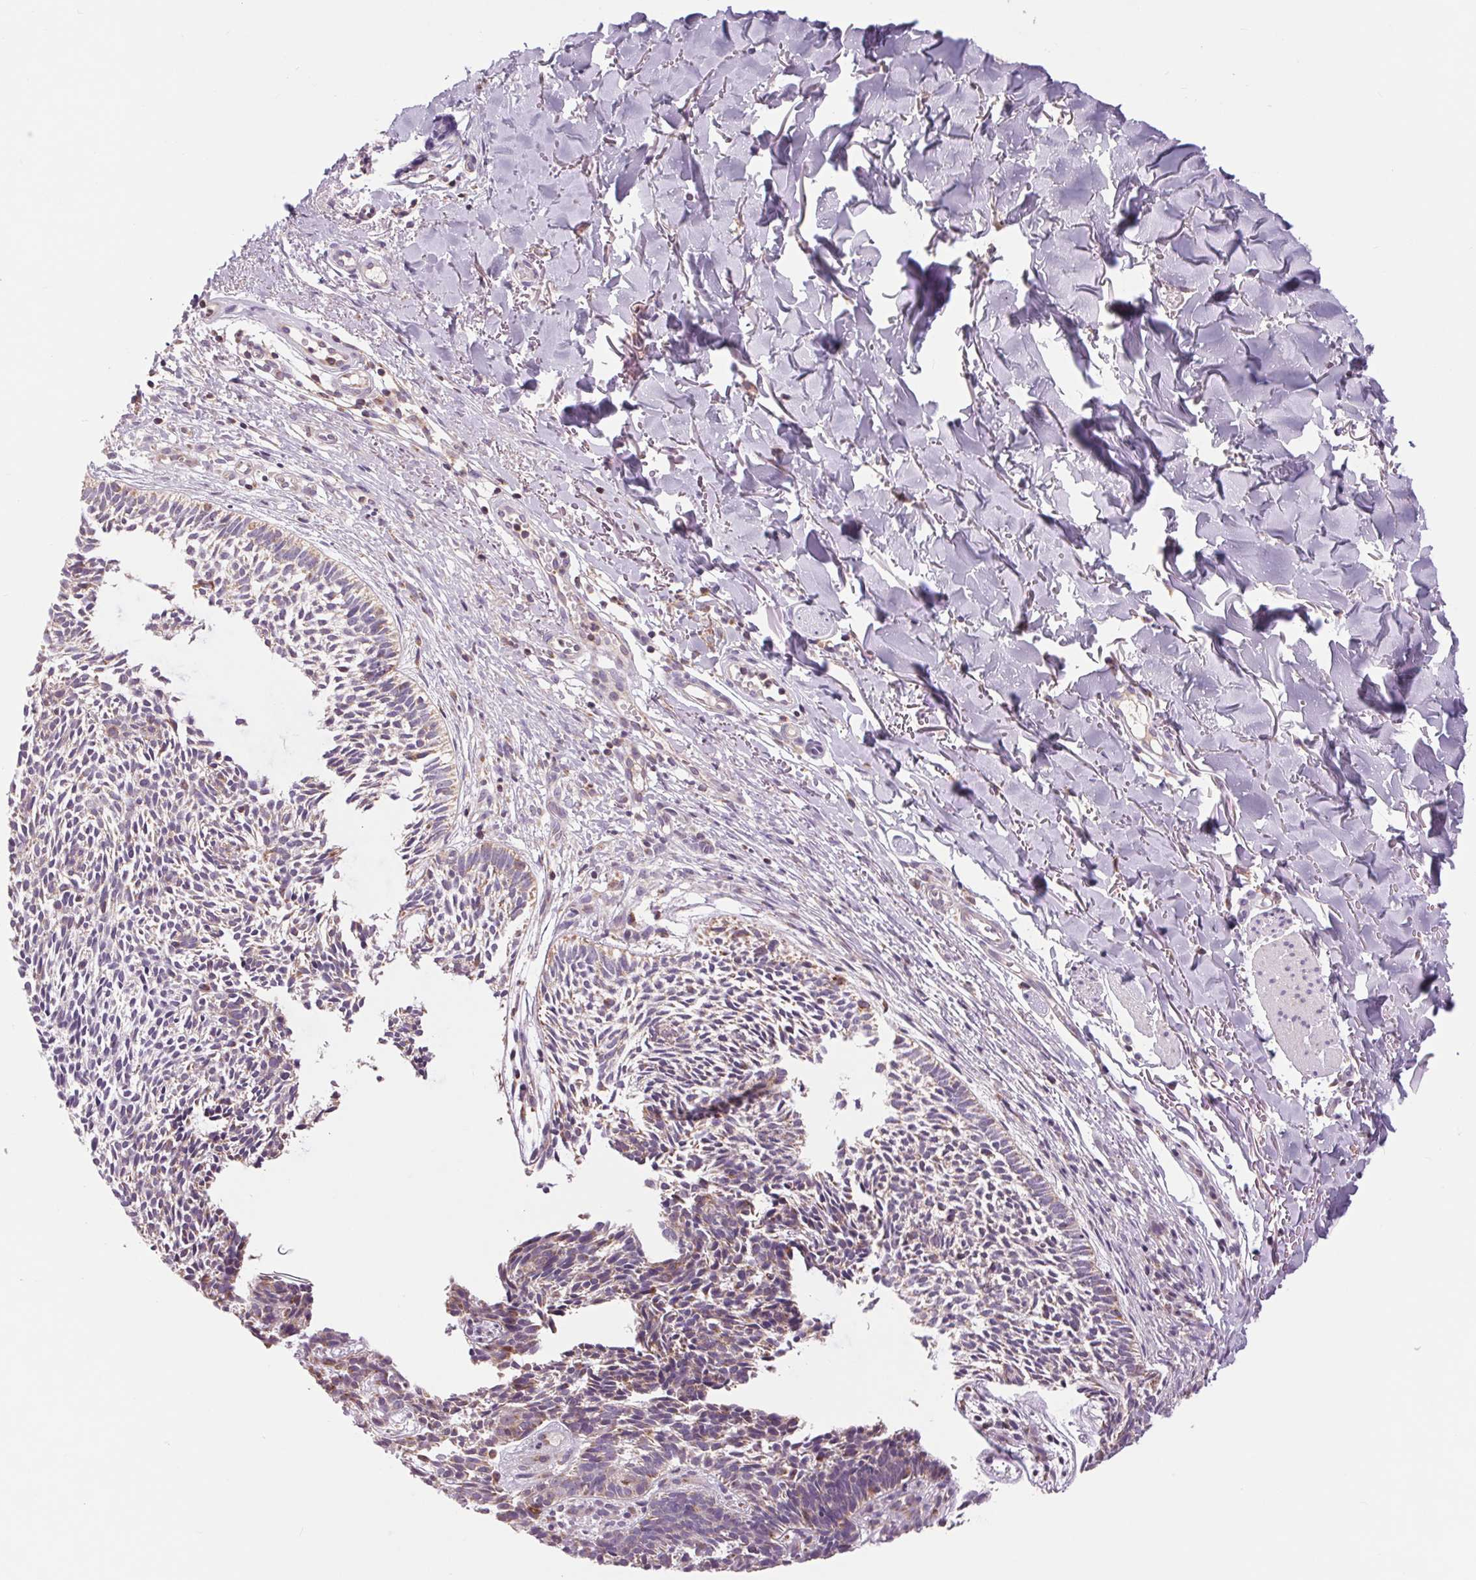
{"staining": {"intensity": "weak", "quantity": "<25%", "location": "cytoplasmic/membranous"}, "tissue": "skin cancer", "cell_type": "Tumor cells", "image_type": "cancer", "snomed": [{"axis": "morphology", "description": "Basal cell carcinoma"}, {"axis": "topography", "description": "Skin"}], "caption": "The micrograph demonstrates no significant expression in tumor cells of skin cancer. The staining was performed using DAB (3,3'-diaminobenzidine) to visualize the protein expression in brown, while the nuclei were stained in blue with hematoxylin (Magnification: 20x).", "gene": "COX6A1", "patient": {"sex": "male", "age": 78}}